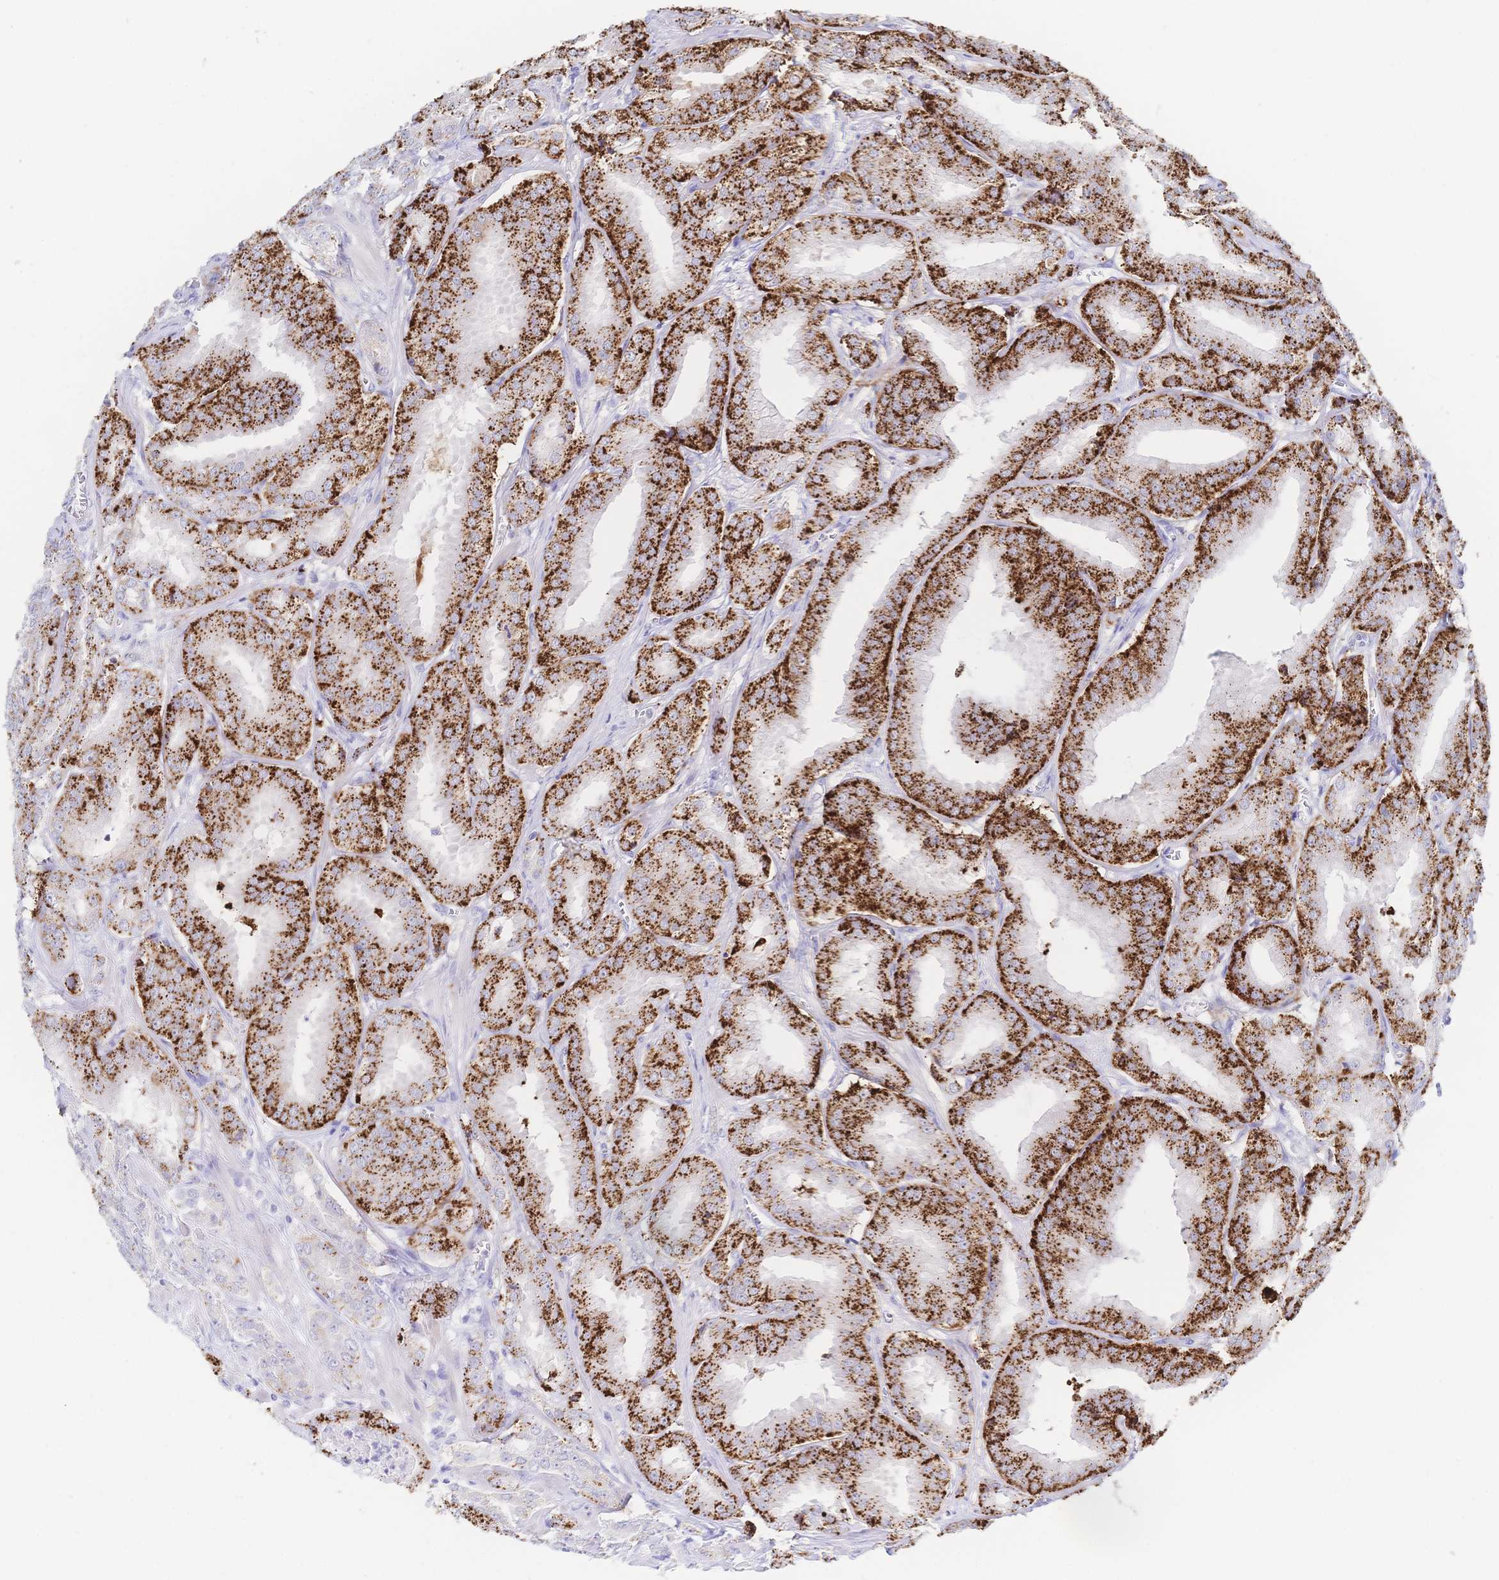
{"staining": {"intensity": "strong", "quantity": "25%-75%", "location": "cytoplasmic/membranous"}, "tissue": "prostate cancer", "cell_type": "Tumor cells", "image_type": "cancer", "snomed": [{"axis": "morphology", "description": "Adenocarcinoma, High grade"}, {"axis": "topography", "description": "Prostate"}], "caption": "This is an image of immunohistochemistry (IHC) staining of prostate cancer, which shows strong staining in the cytoplasmic/membranous of tumor cells.", "gene": "RRM1", "patient": {"sex": "male", "age": 64}}